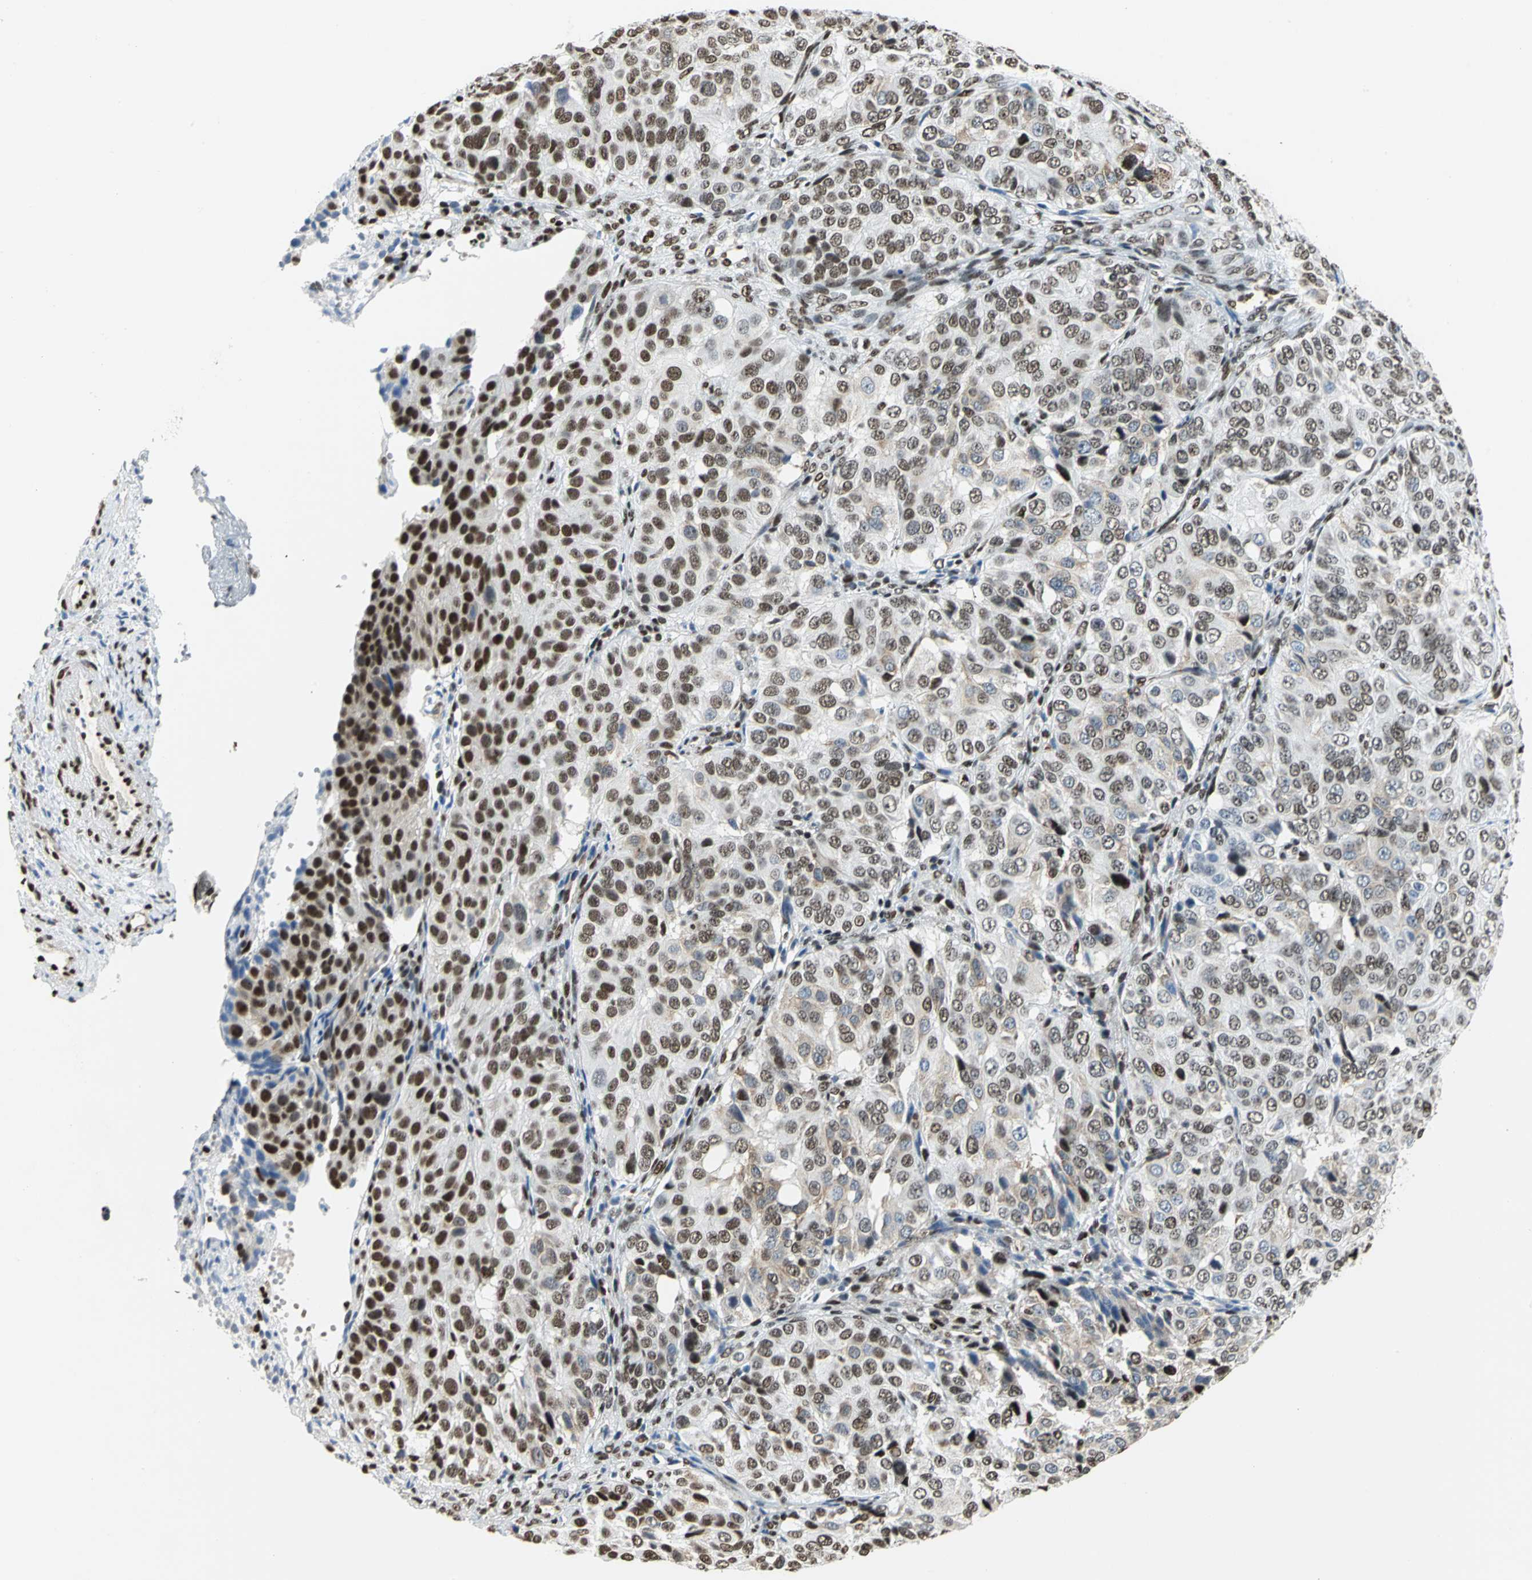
{"staining": {"intensity": "moderate", "quantity": ">75%", "location": "nuclear"}, "tissue": "ovarian cancer", "cell_type": "Tumor cells", "image_type": "cancer", "snomed": [{"axis": "morphology", "description": "Carcinoma, endometroid"}, {"axis": "topography", "description": "Ovary"}], "caption": "Human endometroid carcinoma (ovarian) stained with a brown dye shows moderate nuclear positive staining in about >75% of tumor cells.", "gene": "HMGB1", "patient": {"sex": "female", "age": 51}}